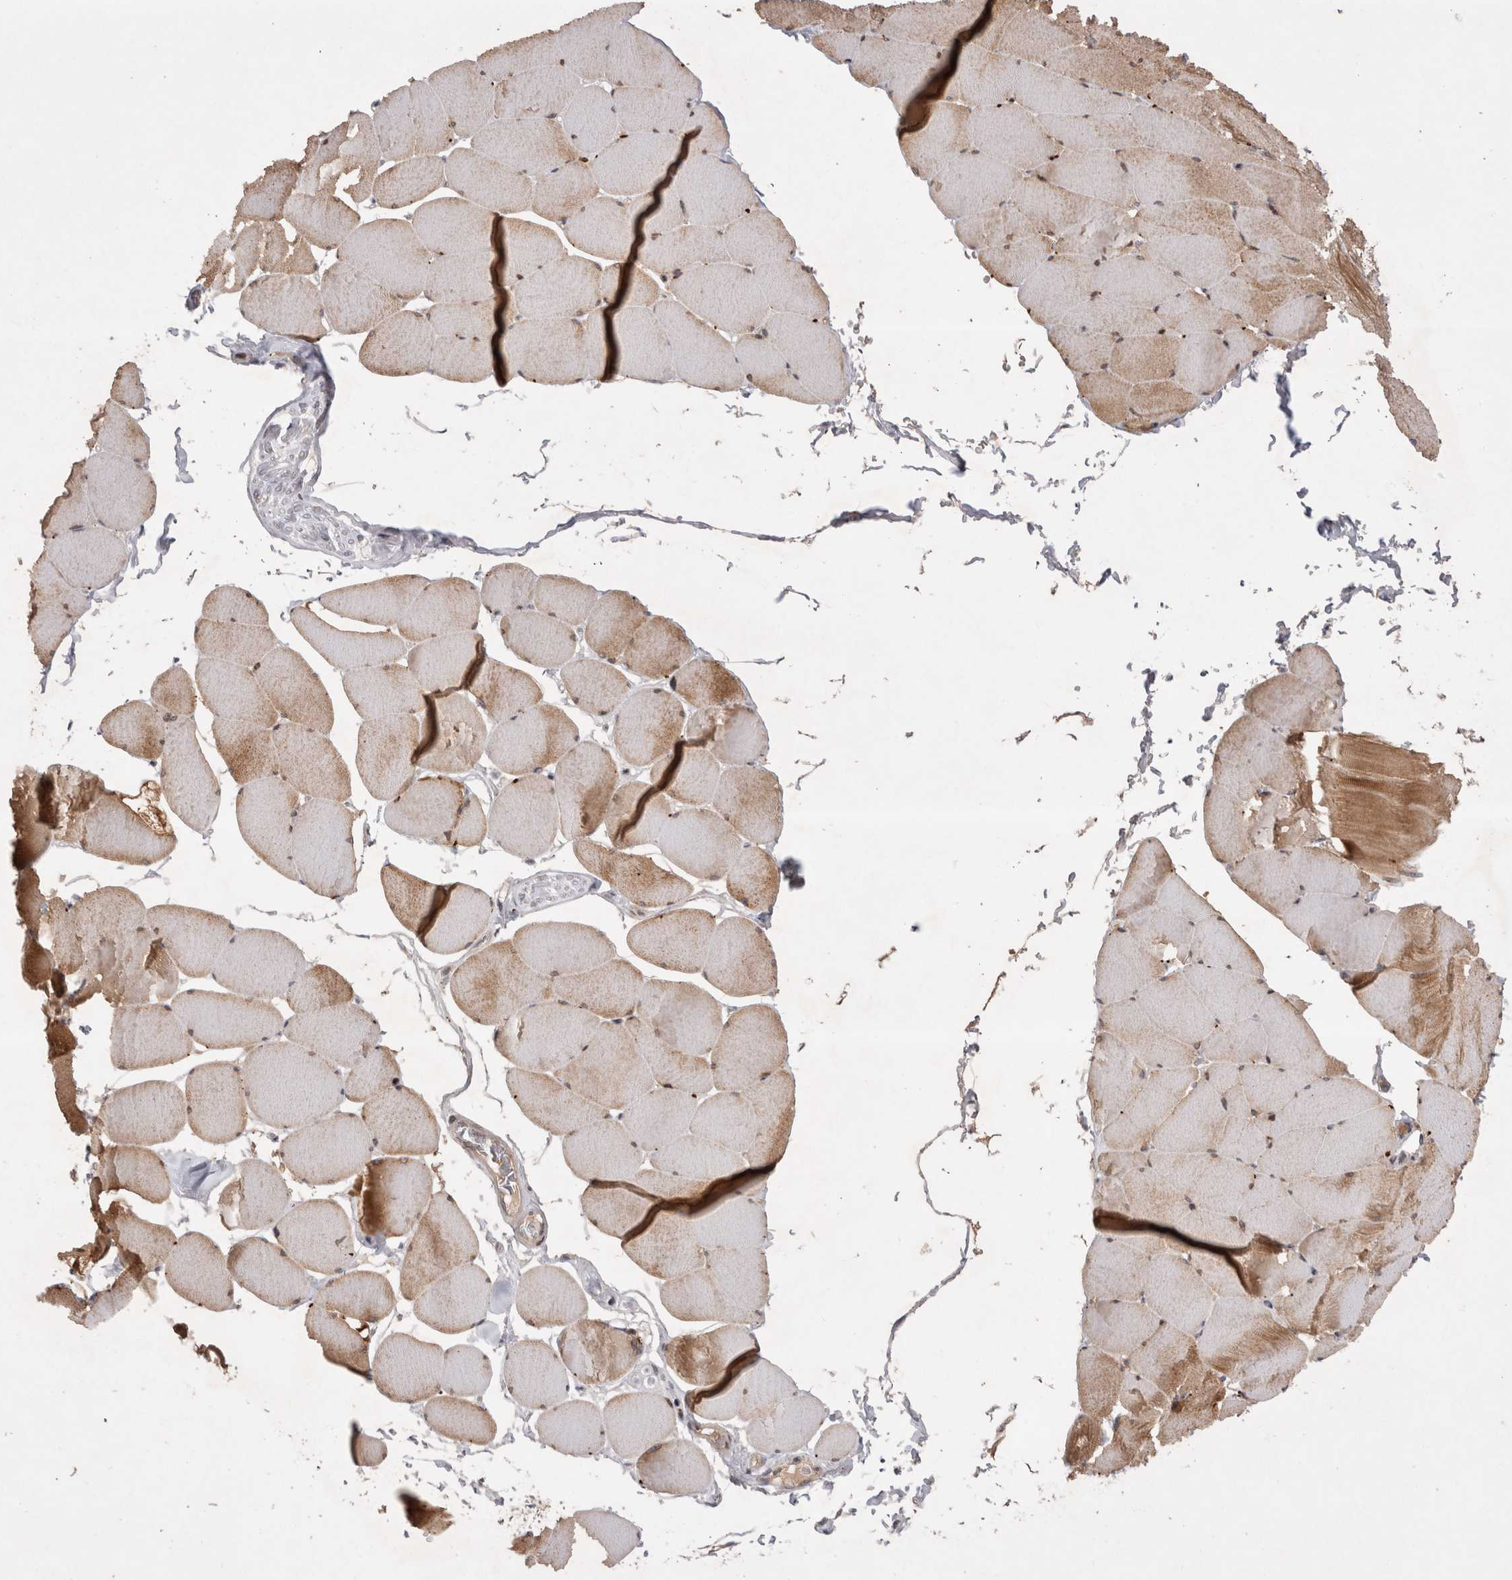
{"staining": {"intensity": "moderate", "quantity": ">75%", "location": "cytoplasmic/membranous"}, "tissue": "skeletal muscle", "cell_type": "Myocytes", "image_type": "normal", "snomed": [{"axis": "morphology", "description": "Normal tissue, NOS"}, {"axis": "topography", "description": "Skeletal muscle"}], "caption": "Normal skeletal muscle displays moderate cytoplasmic/membranous positivity in approximately >75% of myocytes, visualized by immunohistochemistry.", "gene": "PLEKHM1", "patient": {"sex": "male", "age": 62}}